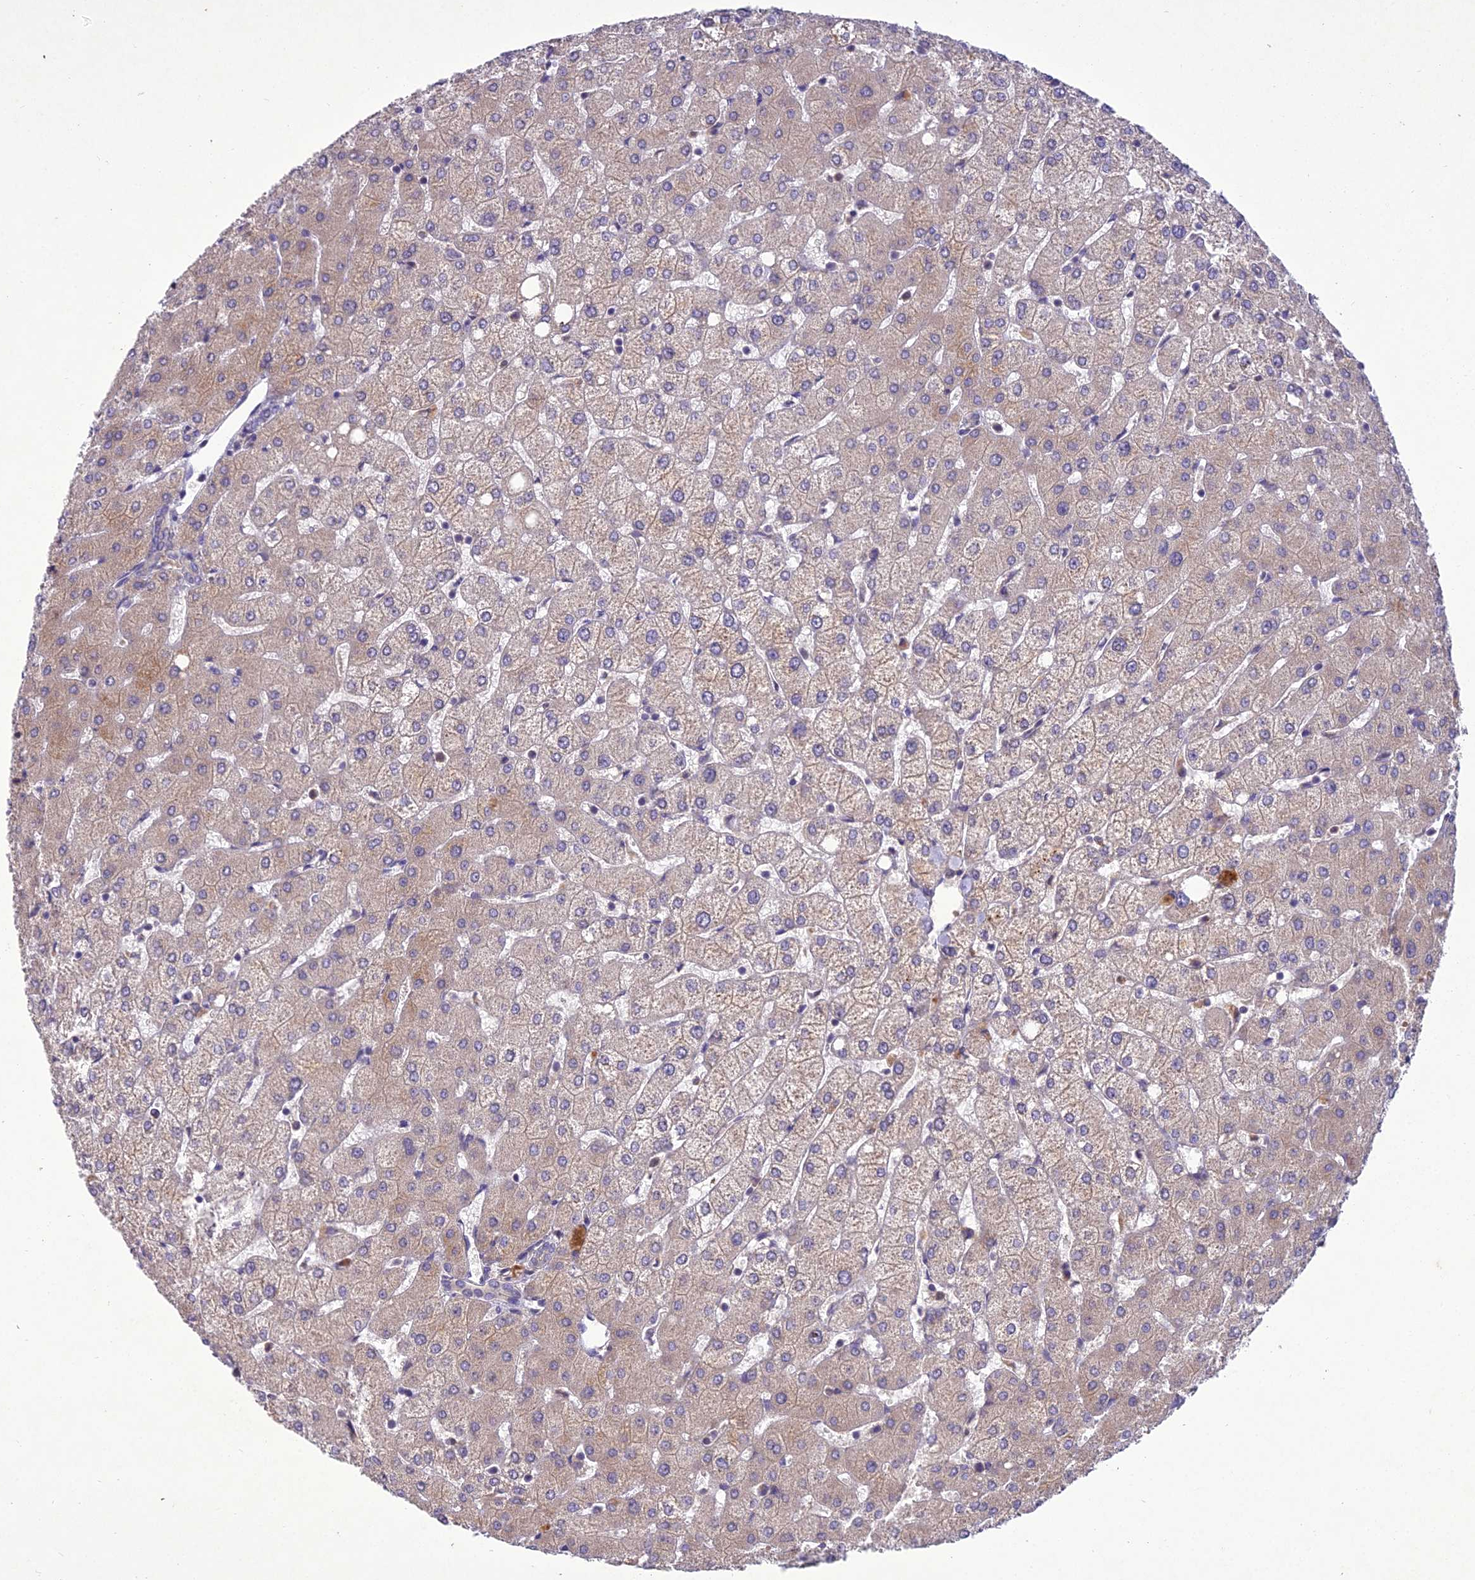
{"staining": {"intensity": "weak", "quantity": "<25%", "location": "cytoplasmic/membranous"}, "tissue": "liver", "cell_type": "Cholangiocytes", "image_type": "normal", "snomed": [{"axis": "morphology", "description": "Normal tissue, NOS"}, {"axis": "topography", "description": "Liver"}], "caption": "This is a photomicrograph of immunohistochemistry (IHC) staining of benign liver, which shows no positivity in cholangiocytes. Nuclei are stained in blue.", "gene": "CENPL", "patient": {"sex": "female", "age": 54}}